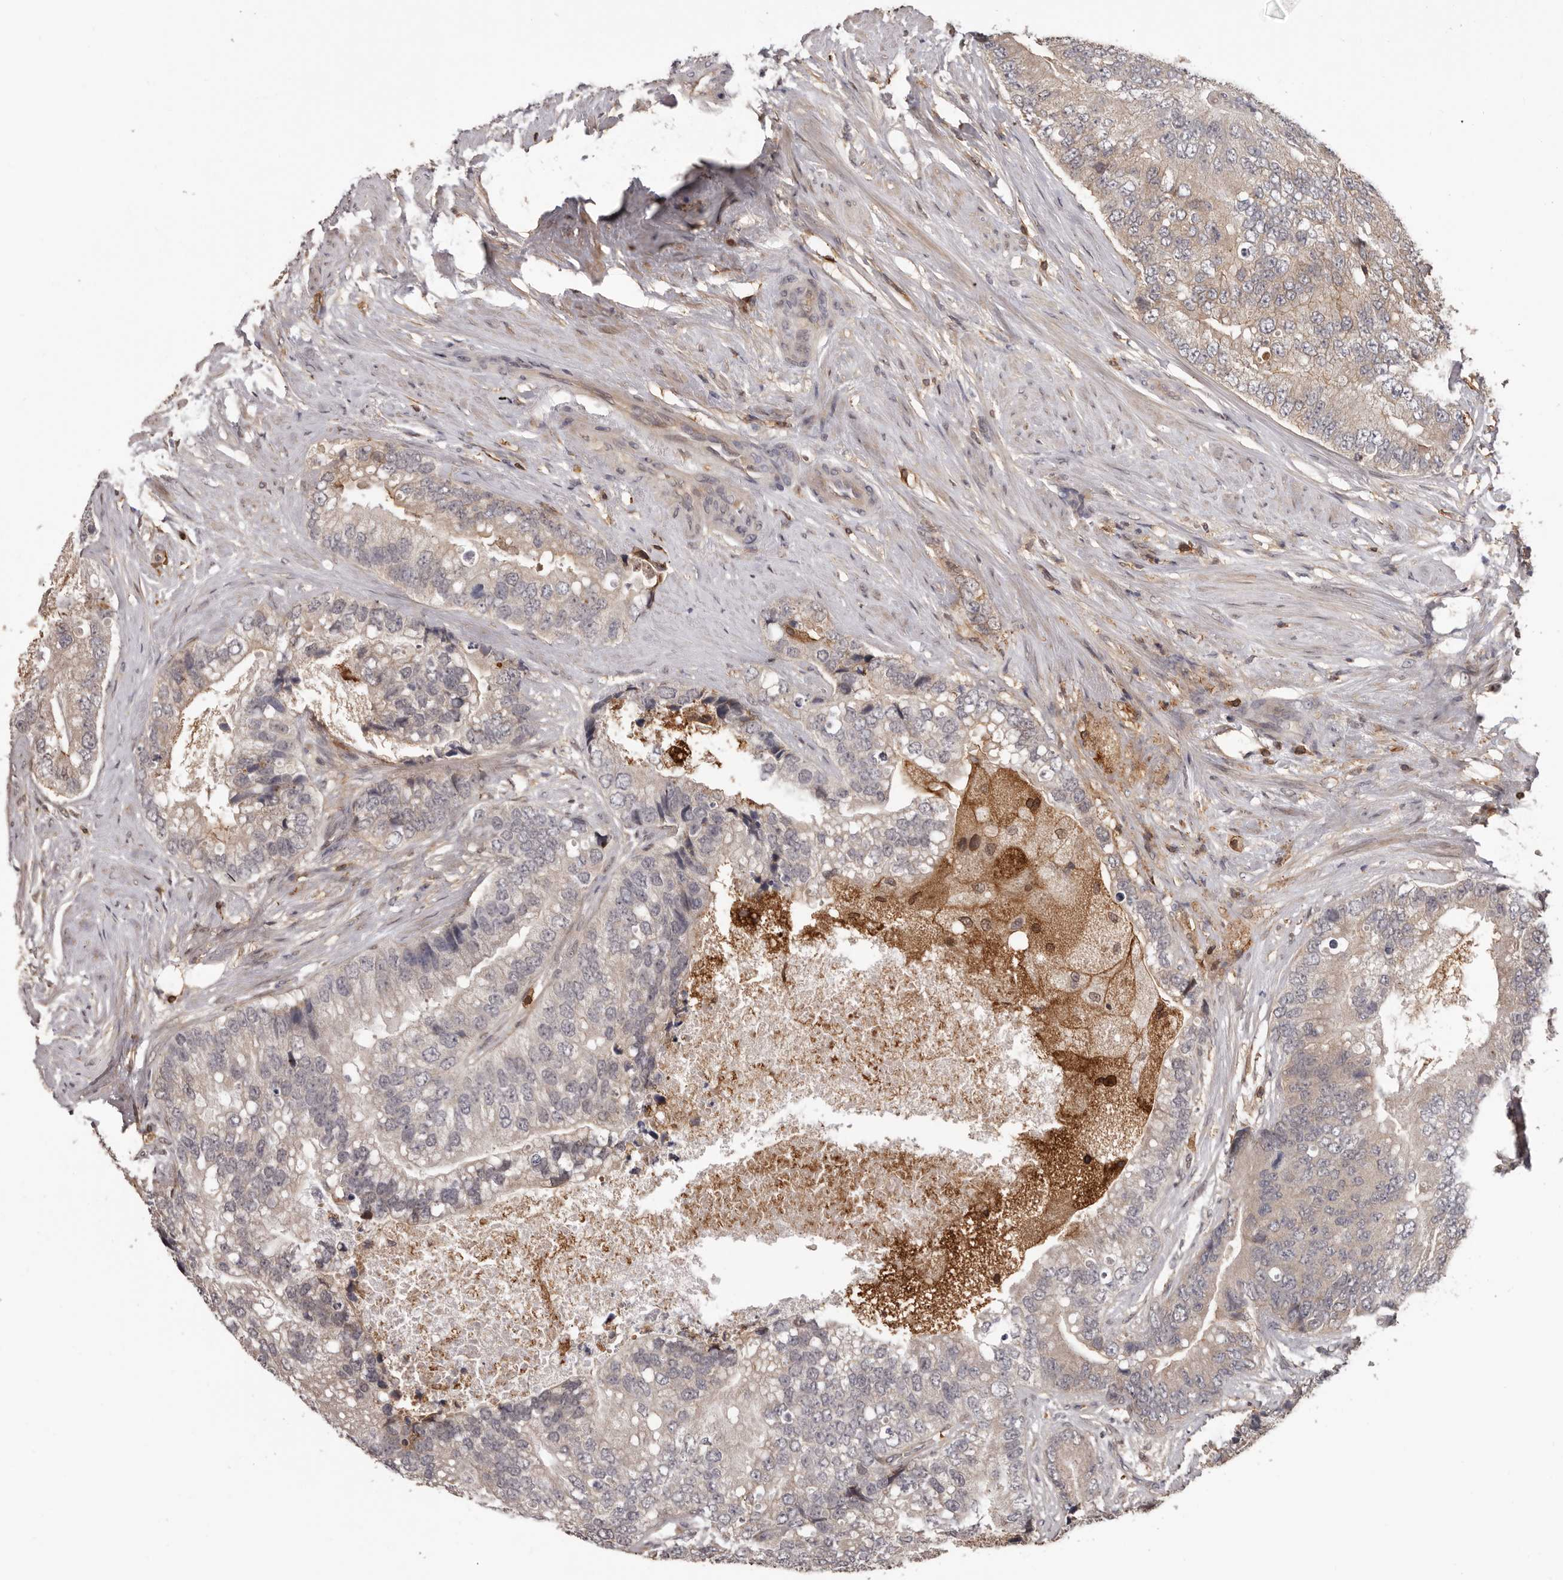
{"staining": {"intensity": "weak", "quantity": "<25%", "location": "cytoplasmic/membranous"}, "tissue": "prostate cancer", "cell_type": "Tumor cells", "image_type": "cancer", "snomed": [{"axis": "morphology", "description": "Adenocarcinoma, High grade"}, {"axis": "topography", "description": "Prostate"}], "caption": "Immunohistochemistry photomicrograph of human prostate cancer stained for a protein (brown), which shows no expression in tumor cells.", "gene": "PRR12", "patient": {"sex": "male", "age": 70}}